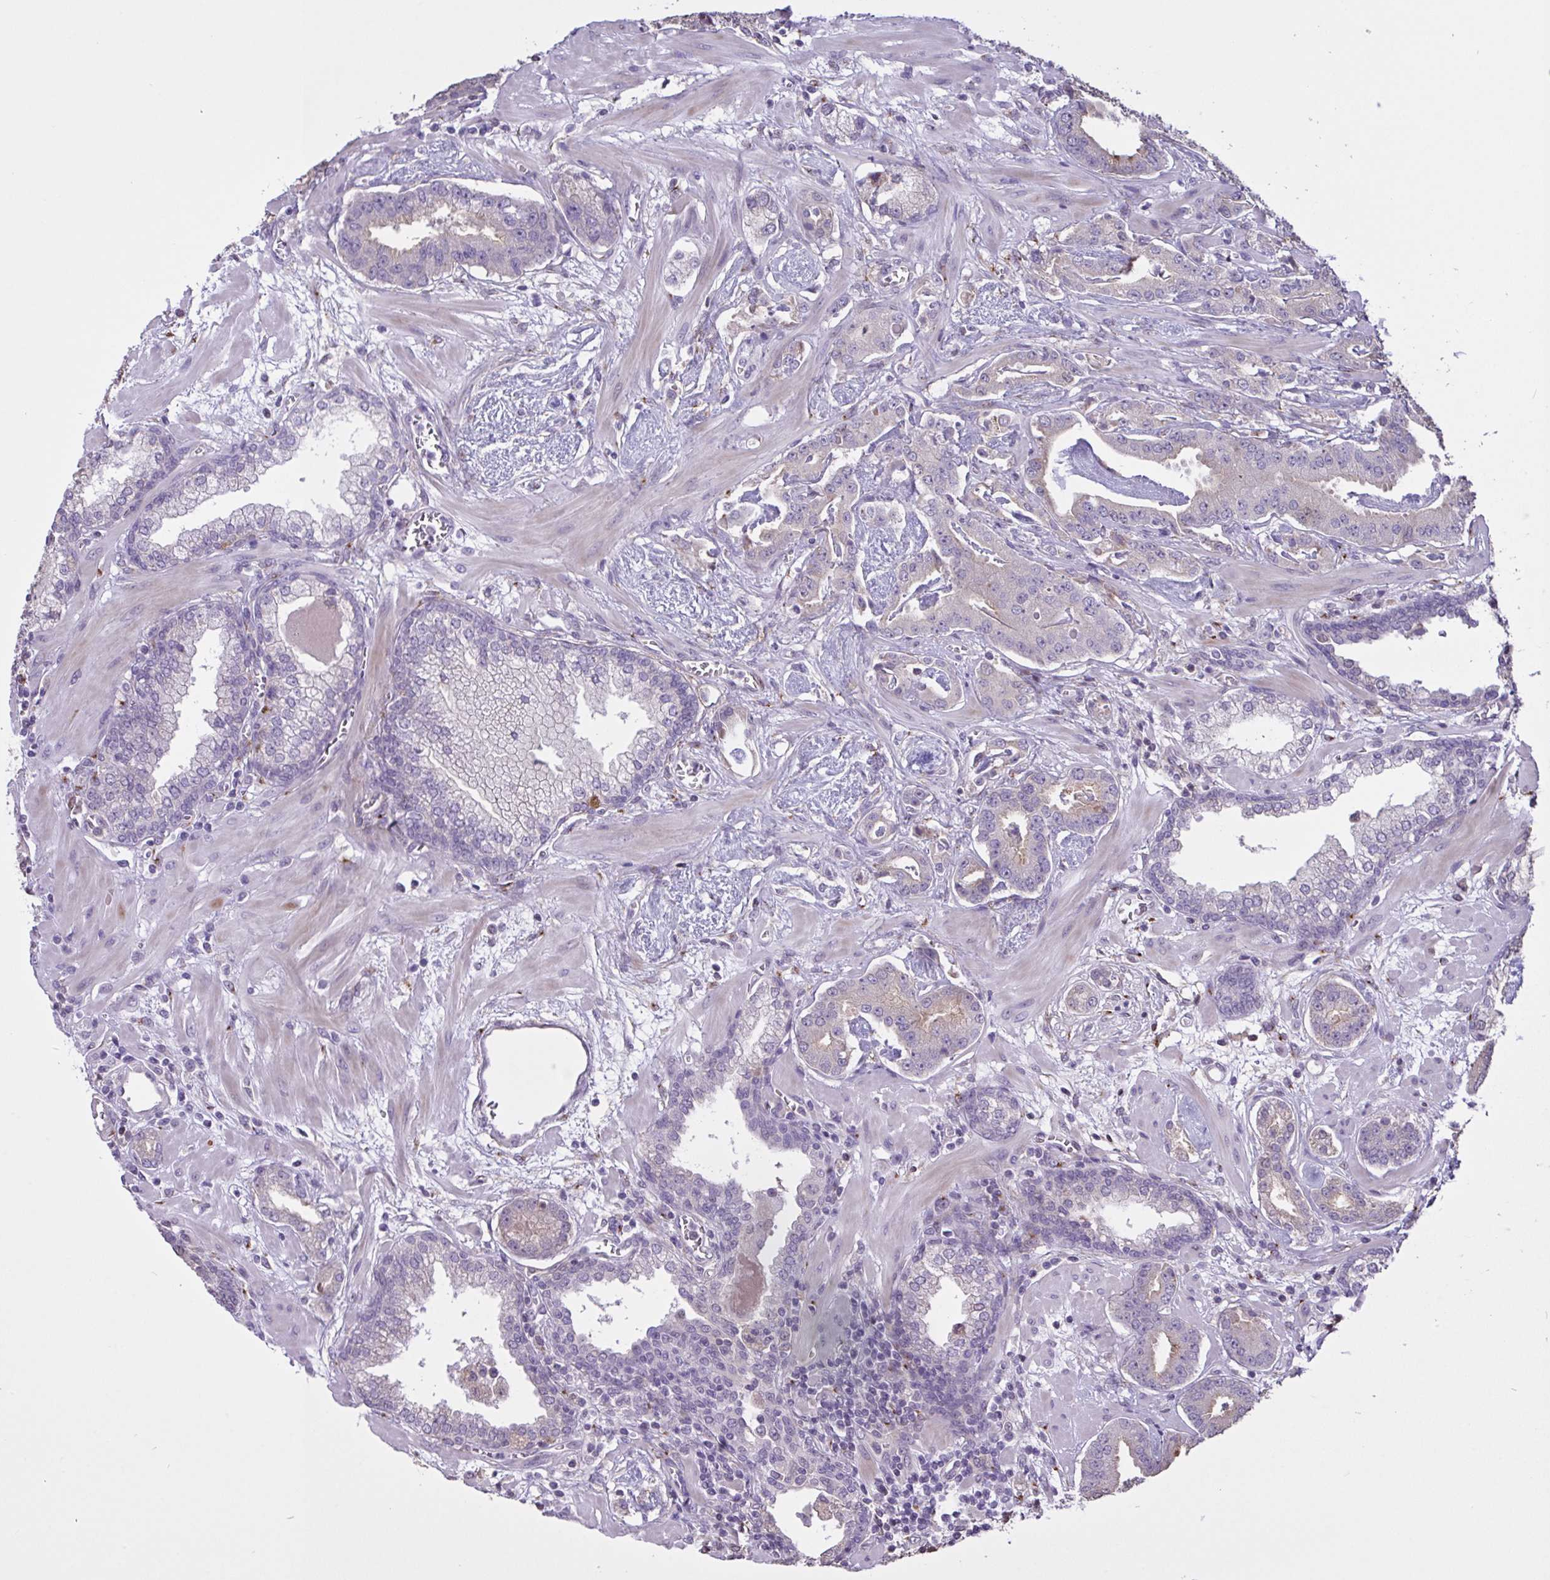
{"staining": {"intensity": "negative", "quantity": "none", "location": "none"}, "tissue": "prostate cancer", "cell_type": "Tumor cells", "image_type": "cancer", "snomed": [{"axis": "morphology", "description": "Adenocarcinoma, Low grade"}, {"axis": "topography", "description": "Prostate"}], "caption": "This is a image of immunohistochemistry staining of prostate low-grade adenocarcinoma, which shows no expression in tumor cells.", "gene": "MRGPRX2", "patient": {"sex": "male", "age": 62}}